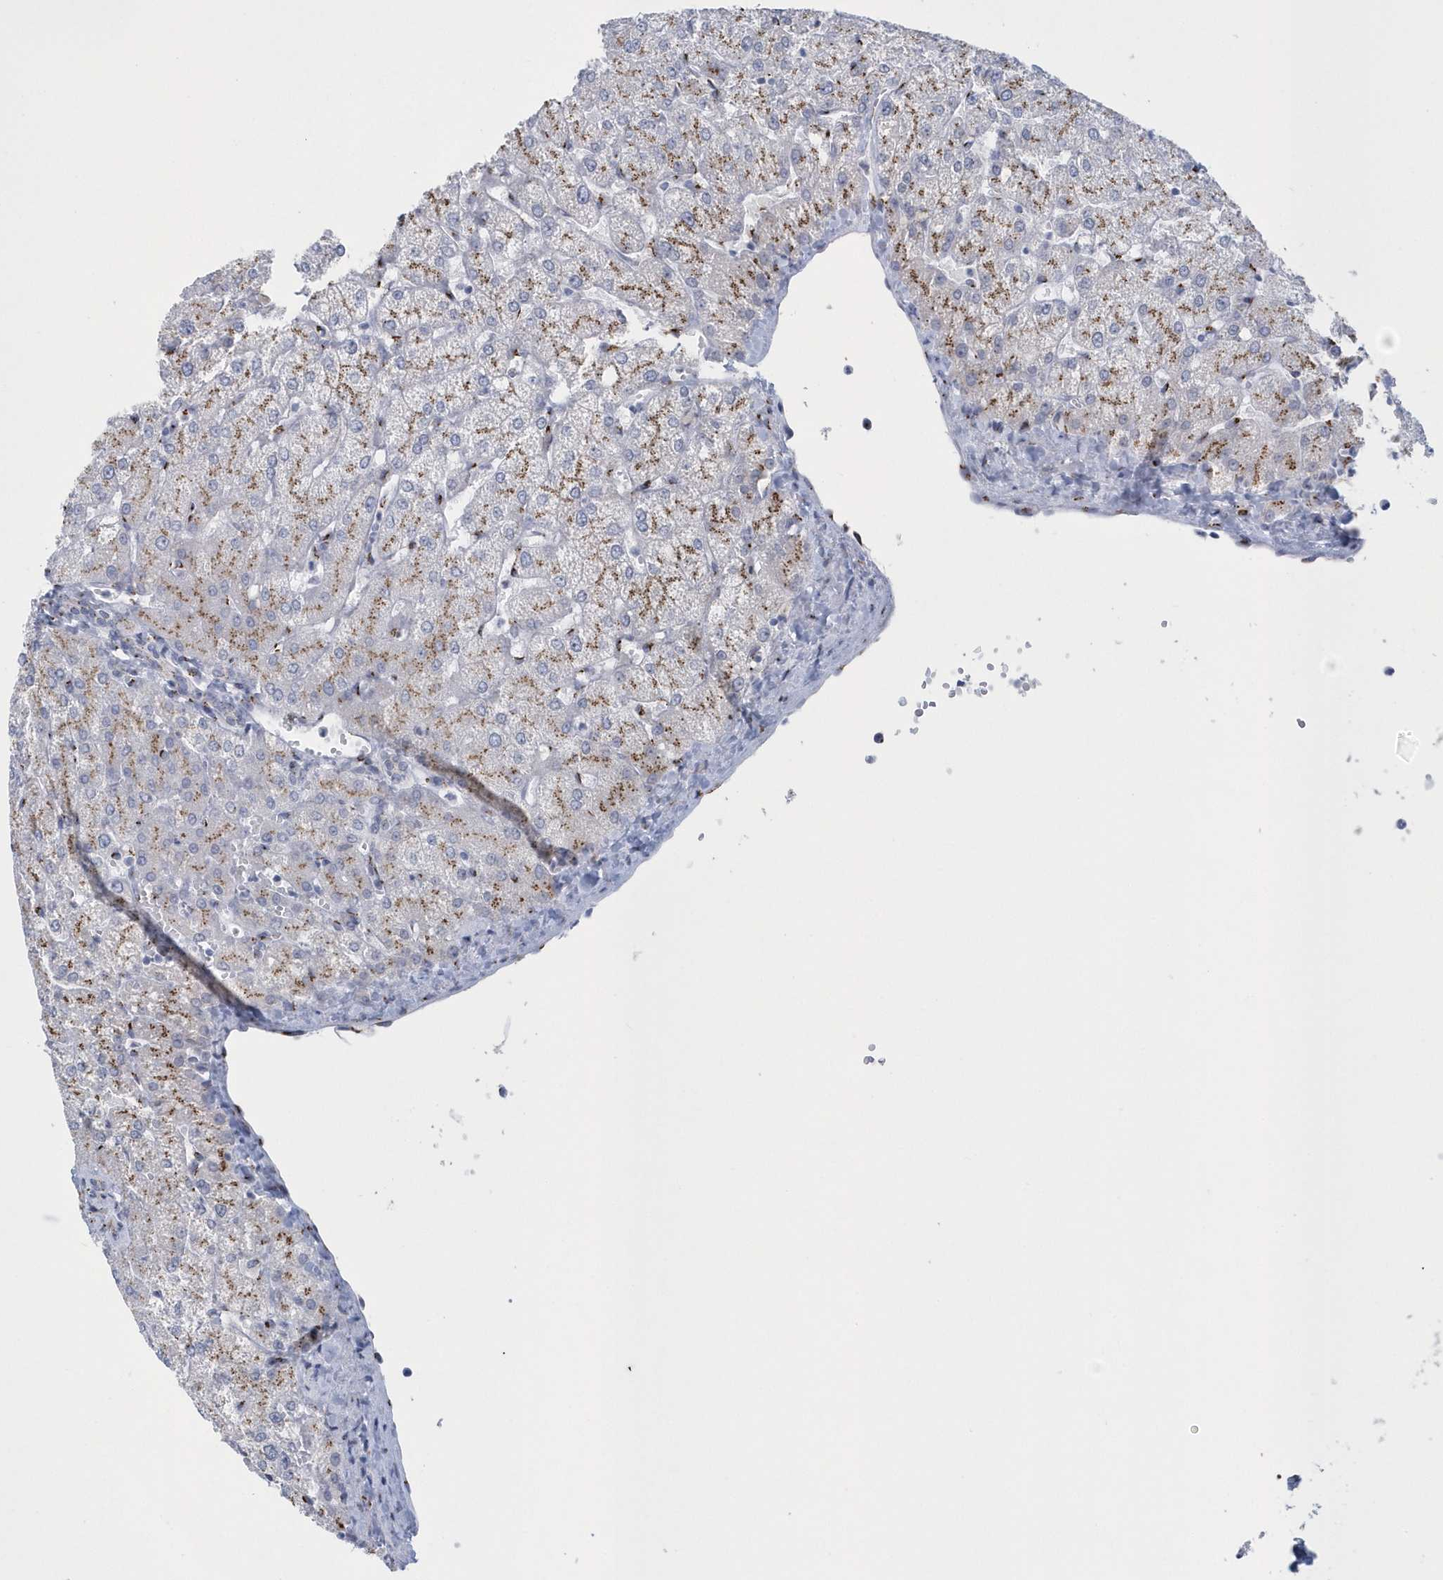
{"staining": {"intensity": "negative", "quantity": "none", "location": "none"}, "tissue": "liver", "cell_type": "Cholangiocytes", "image_type": "normal", "snomed": [{"axis": "morphology", "description": "Normal tissue, NOS"}, {"axis": "topography", "description": "Liver"}], "caption": "The photomicrograph demonstrates no staining of cholangiocytes in normal liver.", "gene": "SLX9", "patient": {"sex": "female", "age": 54}}